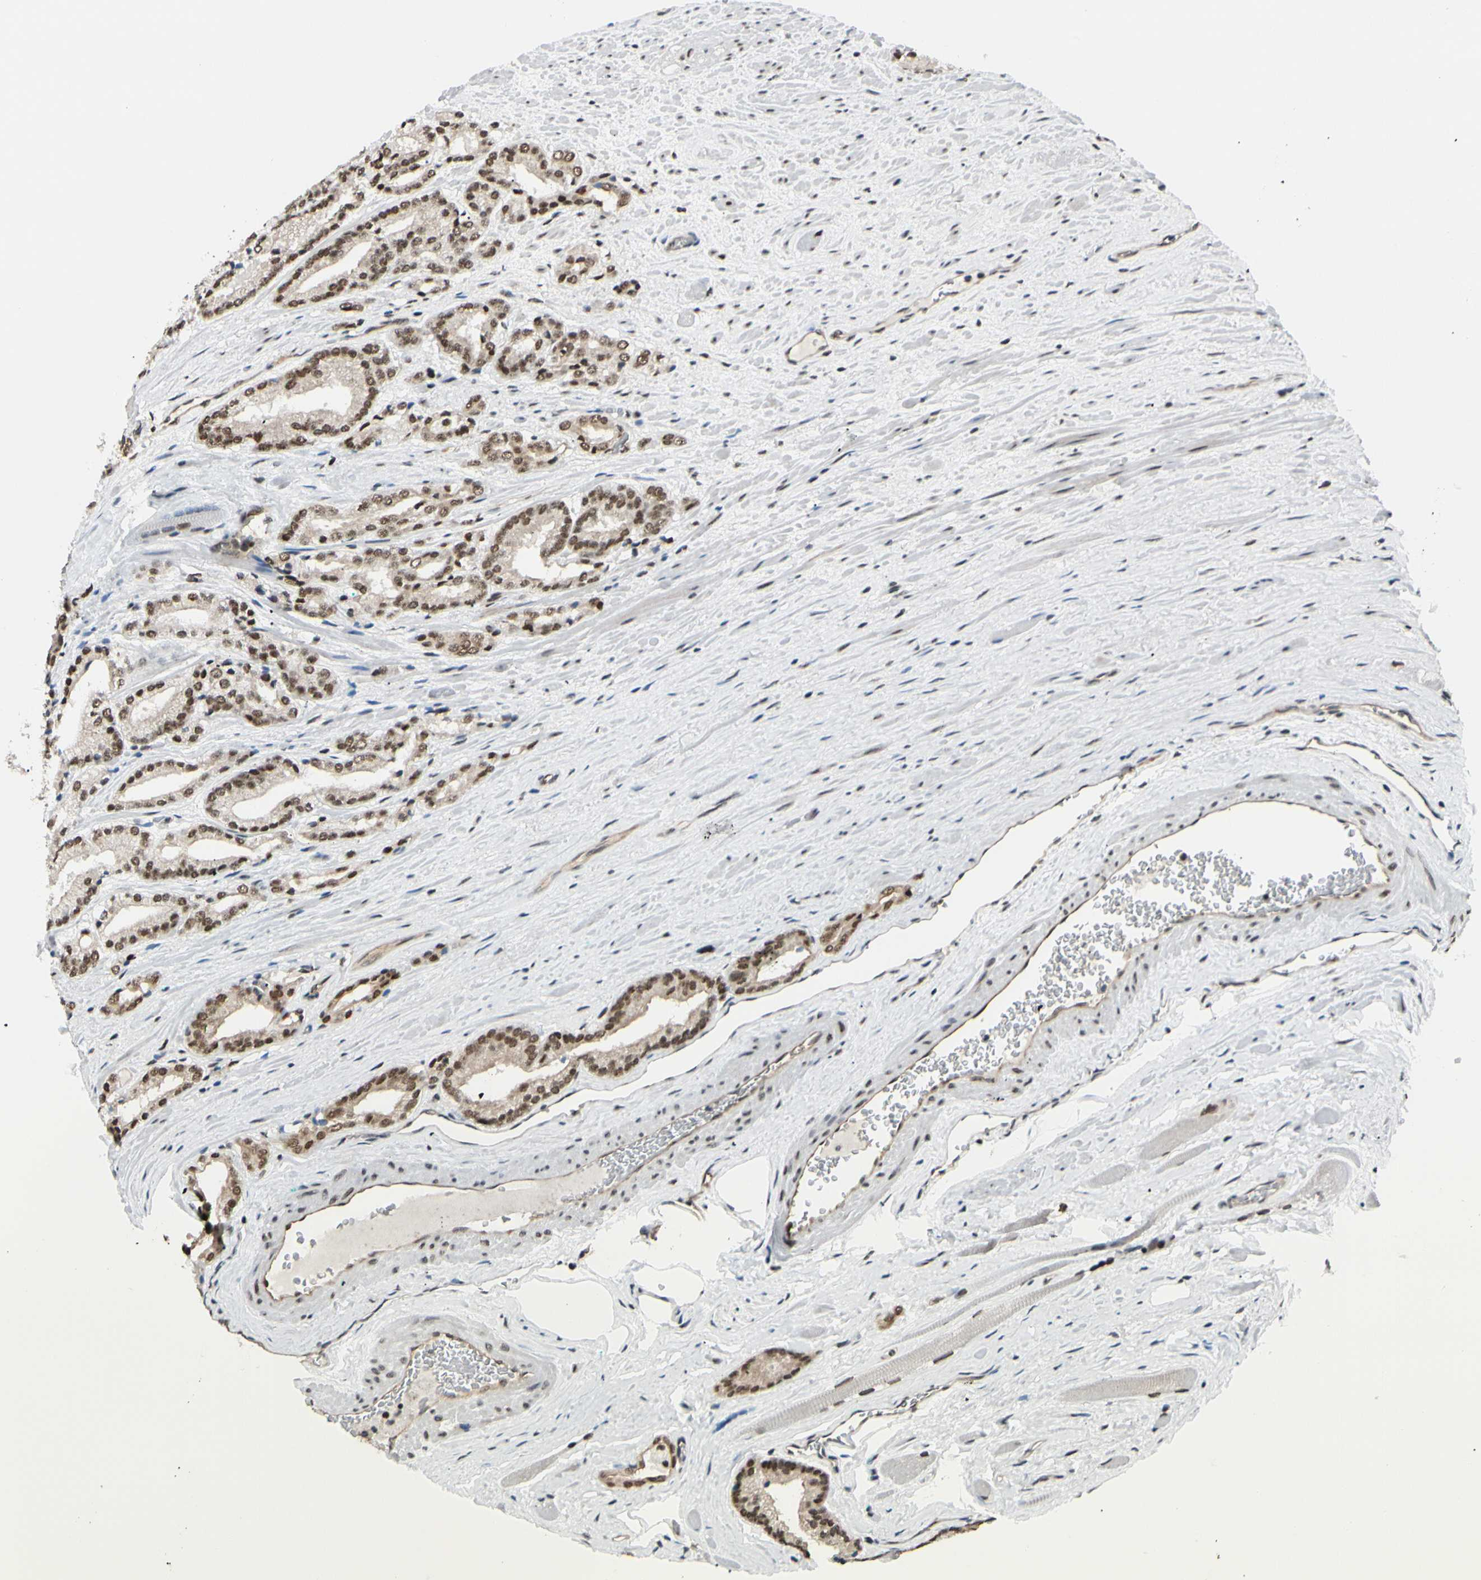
{"staining": {"intensity": "moderate", "quantity": ">75%", "location": "nuclear"}, "tissue": "prostate cancer", "cell_type": "Tumor cells", "image_type": "cancer", "snomed": [{"axis": "morphology", "description": "Adenocarcinoma, Low grade"}, {"axis": "topography", "description": "Prostate"}], "caption": "Immunohistochemical staining of prostate cancer exhibits moderate nuclear protein positivity in about >75% of tumor cells. The protein is stained brown, and the nuclei are stained in blue (DAB IHC with brightfield microscopy, high magnification).", "gene": "SUFU", "patient": {"sex": "male", "age": 59}}